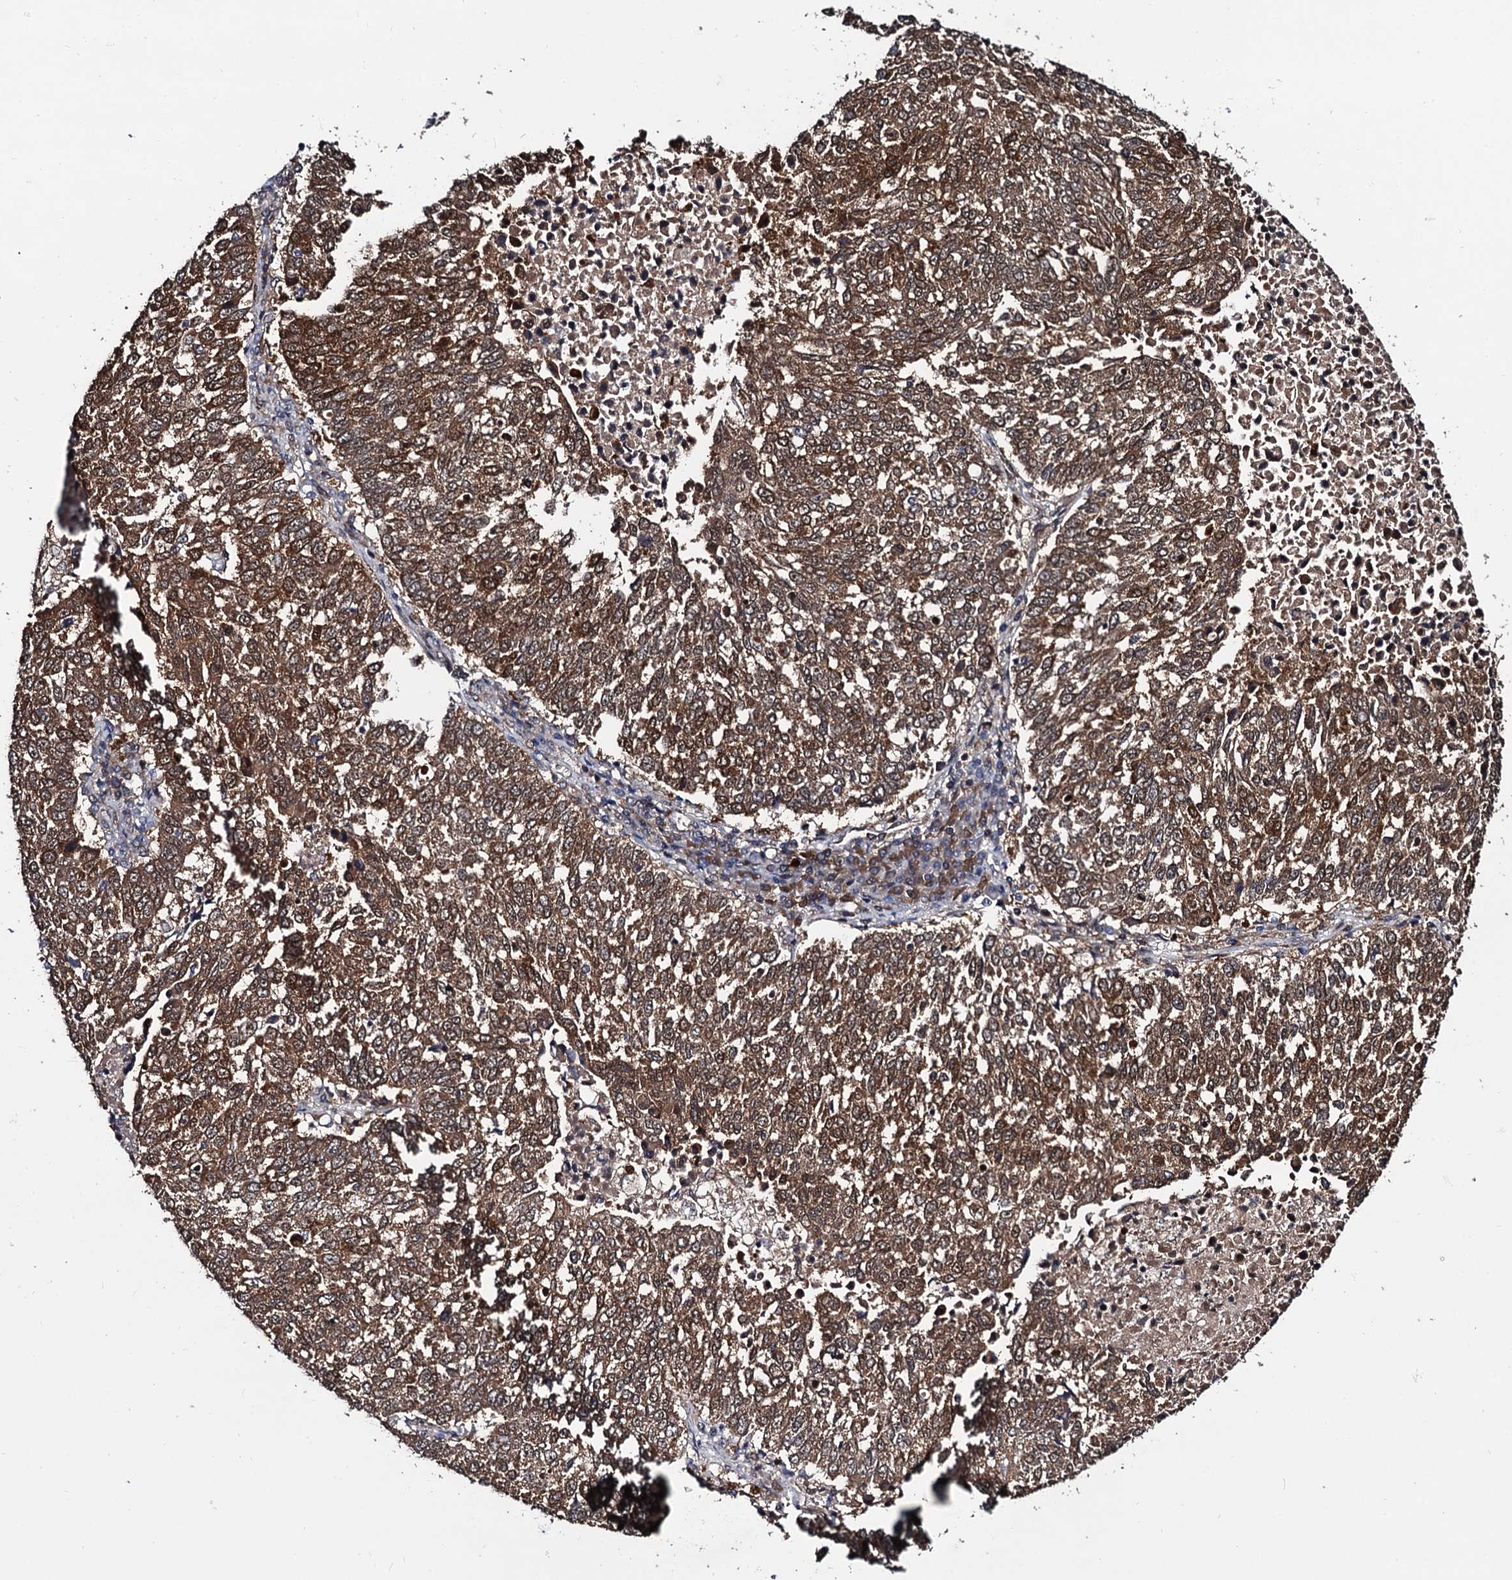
{"staining": {"intensity": "strong", "quantity": ">75%", "location": "cytoplasmic/membranous,nuclear"}, "tissue": "lung cancer", "cell_type": "Tumor cells", "image_type": "cancer", "snomed": [{"axis": "morphology", "description": "Squamous cell carcinoma, NOS"}, {"axis": "topography", "description": "Lung"}], "caption": "Protein staining by IHC reveals strong cytoplasmic/membranous and nuclear expression in about >75% of tumor cells in lung cancer (squamous cell carcinoma).", "gene": "FAM222A", "patient": {"sex": "male", "age": 73}}